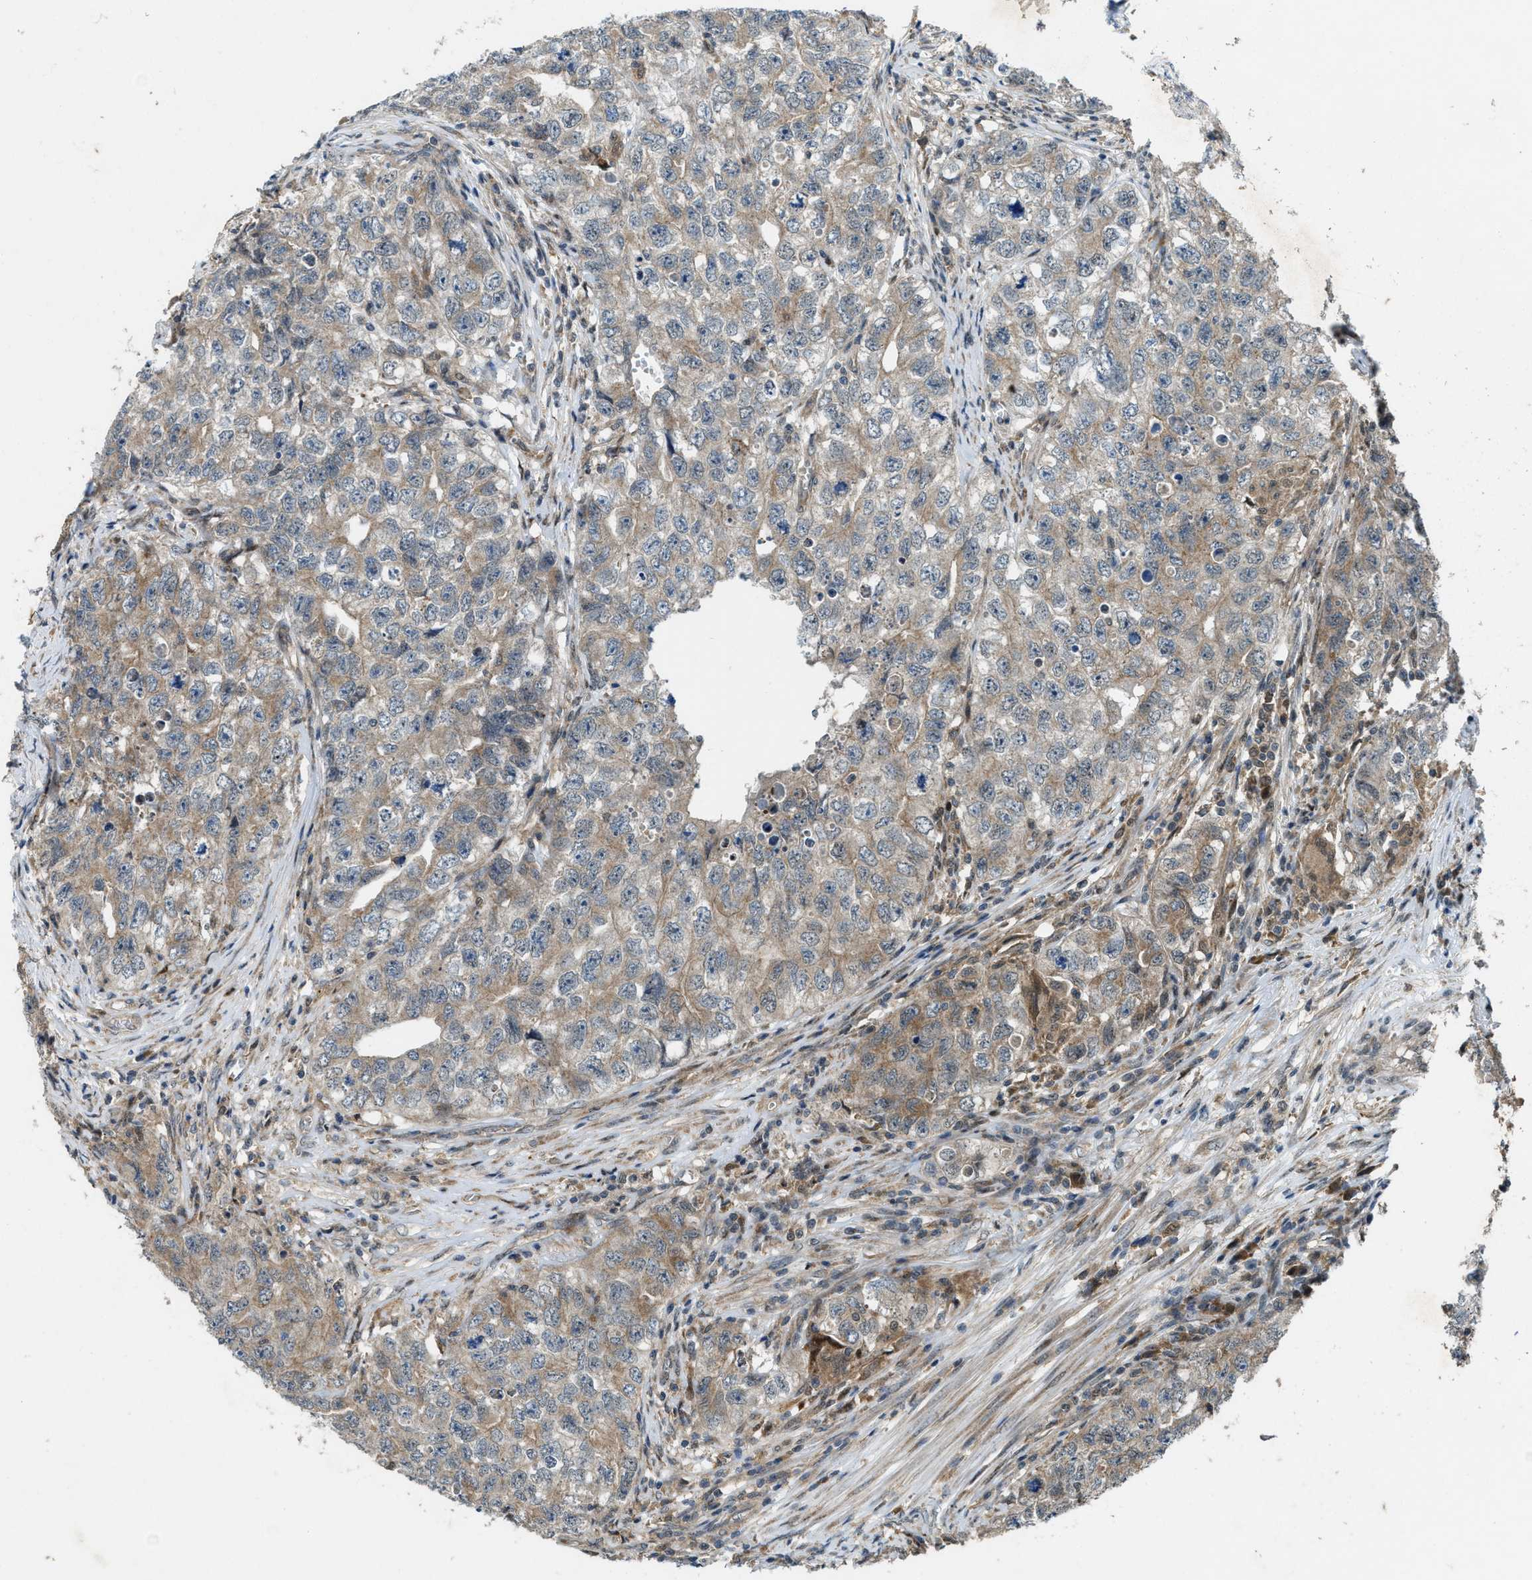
{"staining": {"intensity": "weak", "quantity": "25%-75%", "location": "cytoplasmic/membranous"}, "tissue": "testis cancer", "cell_type": "Tumor cells", "image_type": "cancer", "snomed": [{"axis": "morphology", "description": "Seminoma, NOS"}, {"axis": "morphology", "description": "Carcinoma, Embryonal, NOS"}, {"axis": "topography", "description": "Testis"}], "caption": "The immunohistochemical stain highlights weak cytoplasmic/membranous expression in tumor cells of seminoma (testis) tissue.", "gene": "LRRC72", "patient": {"sex": "male", "age": 43}}